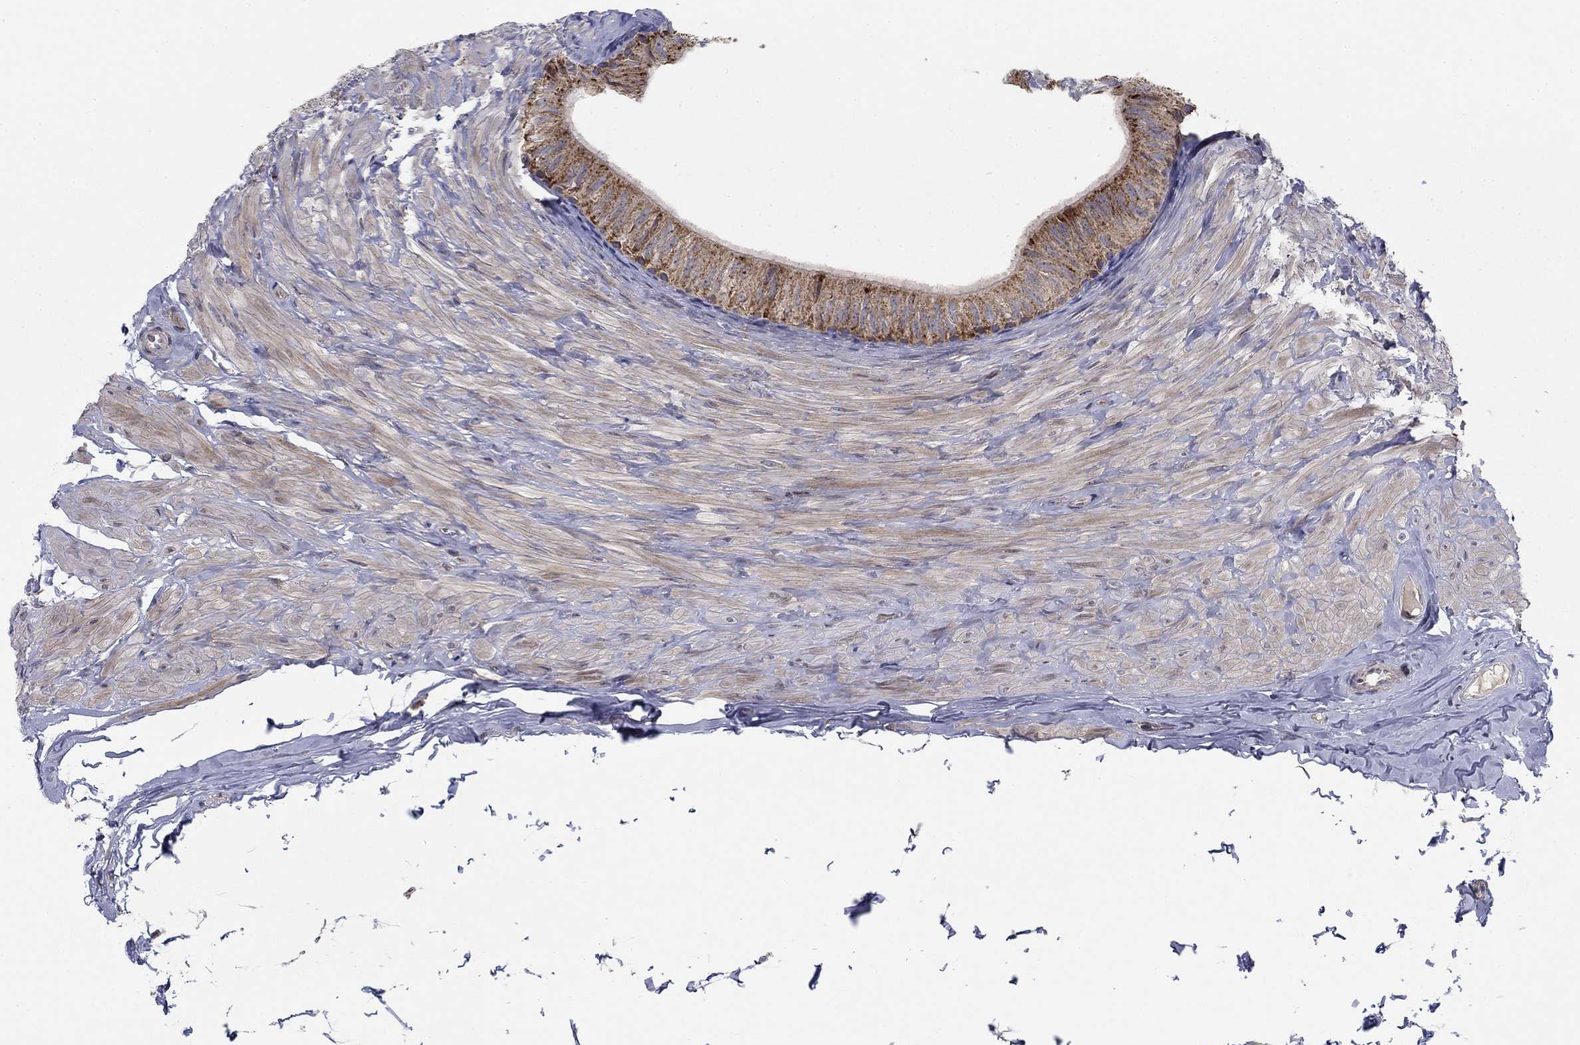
{"staining": {"intensity": "moderate", "quantity": "25%-75%", "location": "cytoplasmic/membranous"}, "tissue": "epididymis", "cell_type": "Glandular cells", "image_type": "normal", "snomed": [{"axis": "morphology", "description": "Normal tissue, NOS"}, {"axis": "topography", "description": "Epididymis"}], "caption": "Epididymis stained with IHC reveals moderate cytoplasmic/membranous positivity in approximately 25%-75% of glandular cells. The staining was performed using DAB, with brown indicating positive protein expression. Nuclei are stained blue with hematoxylin.", "gene": "MMAA", "patient": {"sex": "male", "age": 32}}